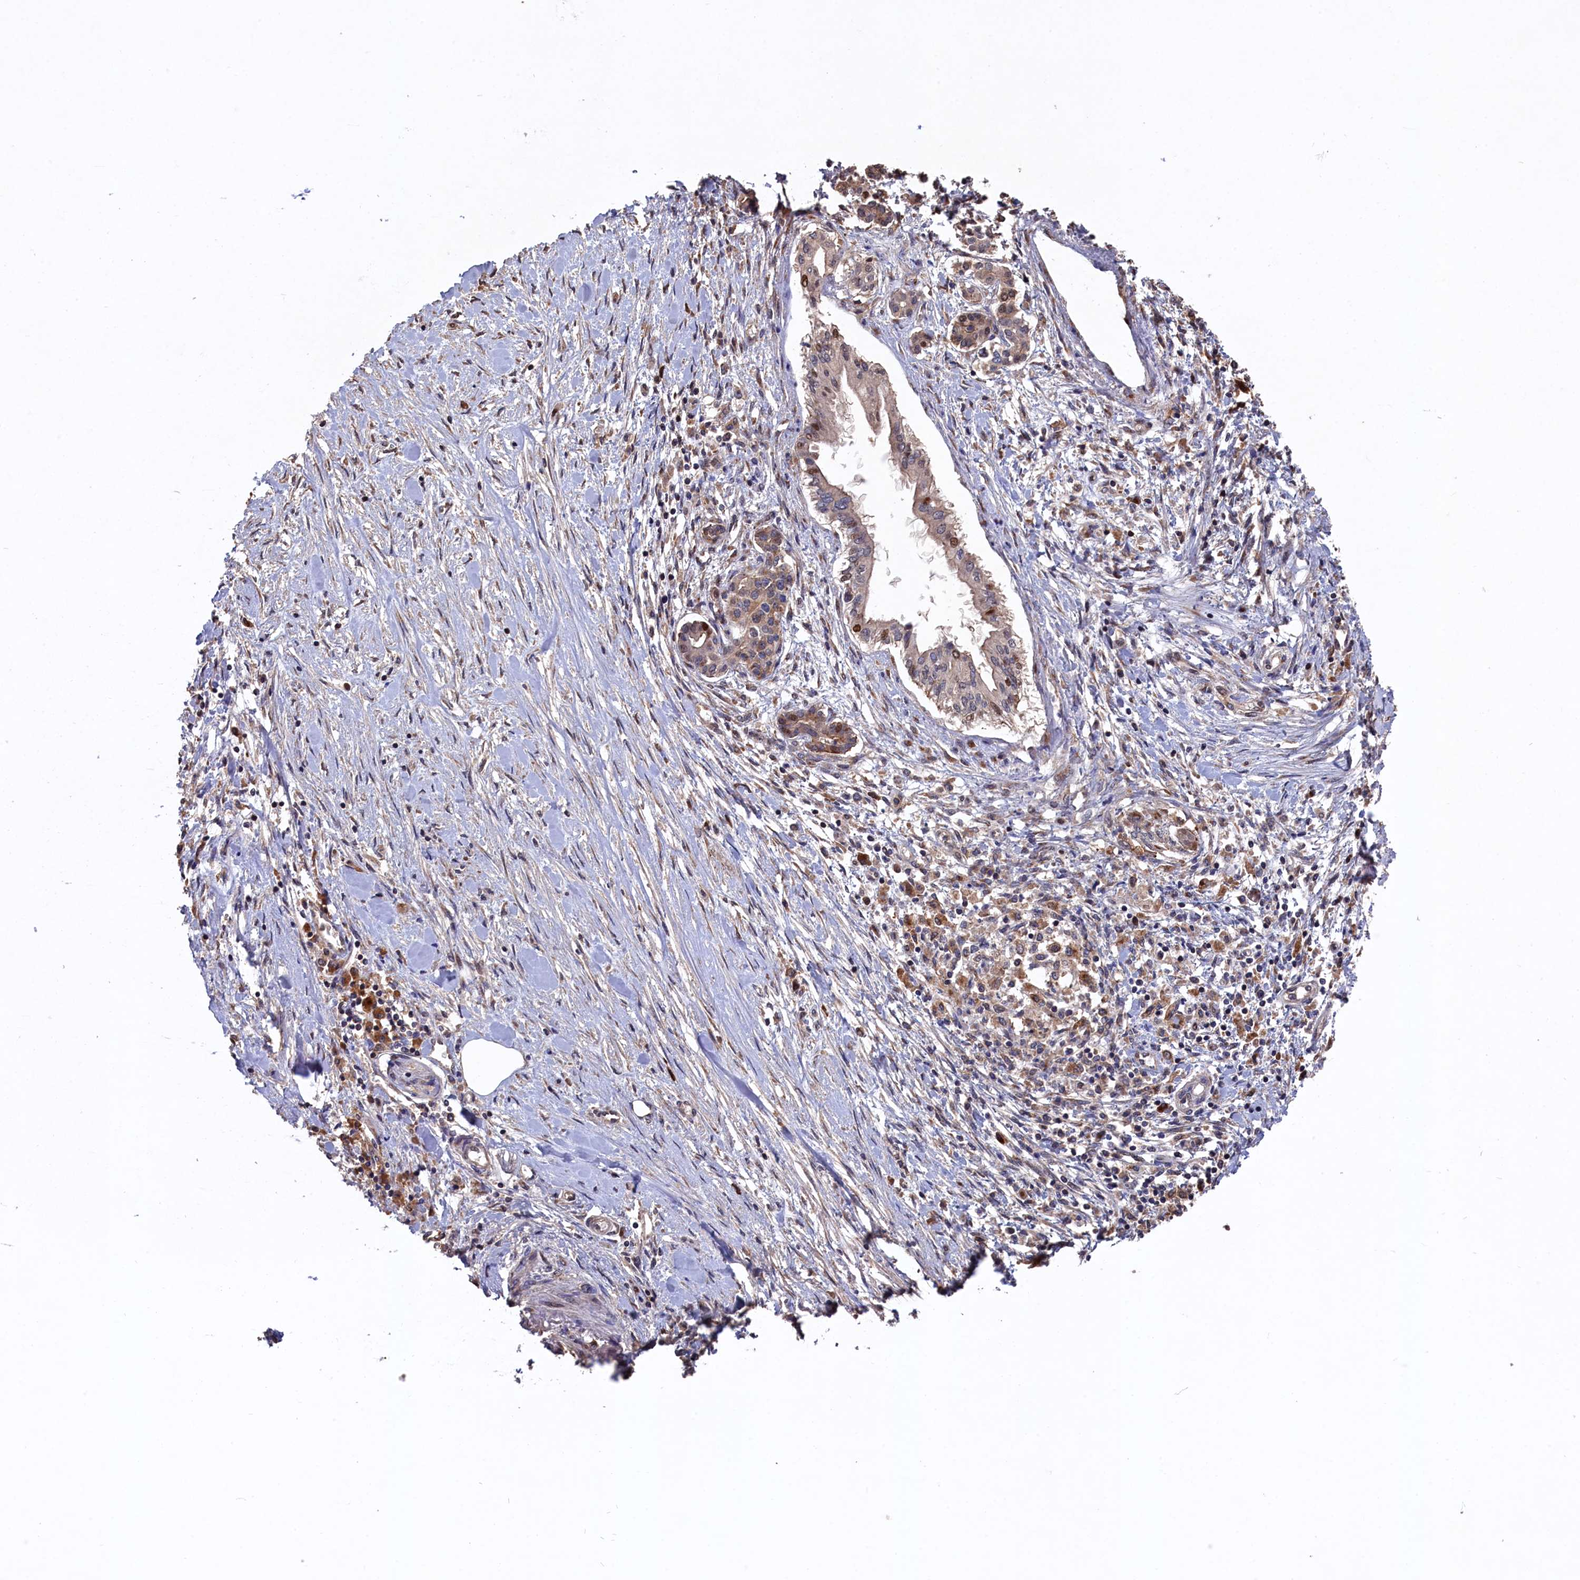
{"staining": {"intensity": "weak", "quantity": "25%-75%", "location": "cytoplasmic/membranous,nuclear"}, "tissue": "pancreatic cancer", "cell_type": "Tumor cells", "image_type": "cancer", "snomed": [{"axis": "morphology", "description": "Normal tissue, NOS"}, {"axis": "morphology", "description": "Adenocarcinoma, NOS"}, {"axis": "topography", "description": "Pancreas"}], "caption": "There is low levels of weak cytoplasmic/membranous and nuclear staining in tumor cells of pancreatic cancer, as demonstrated by immunohistochemical staining (brown color).", "gene": "NAA60", "patient": {"sex": "female", "age": 64}}